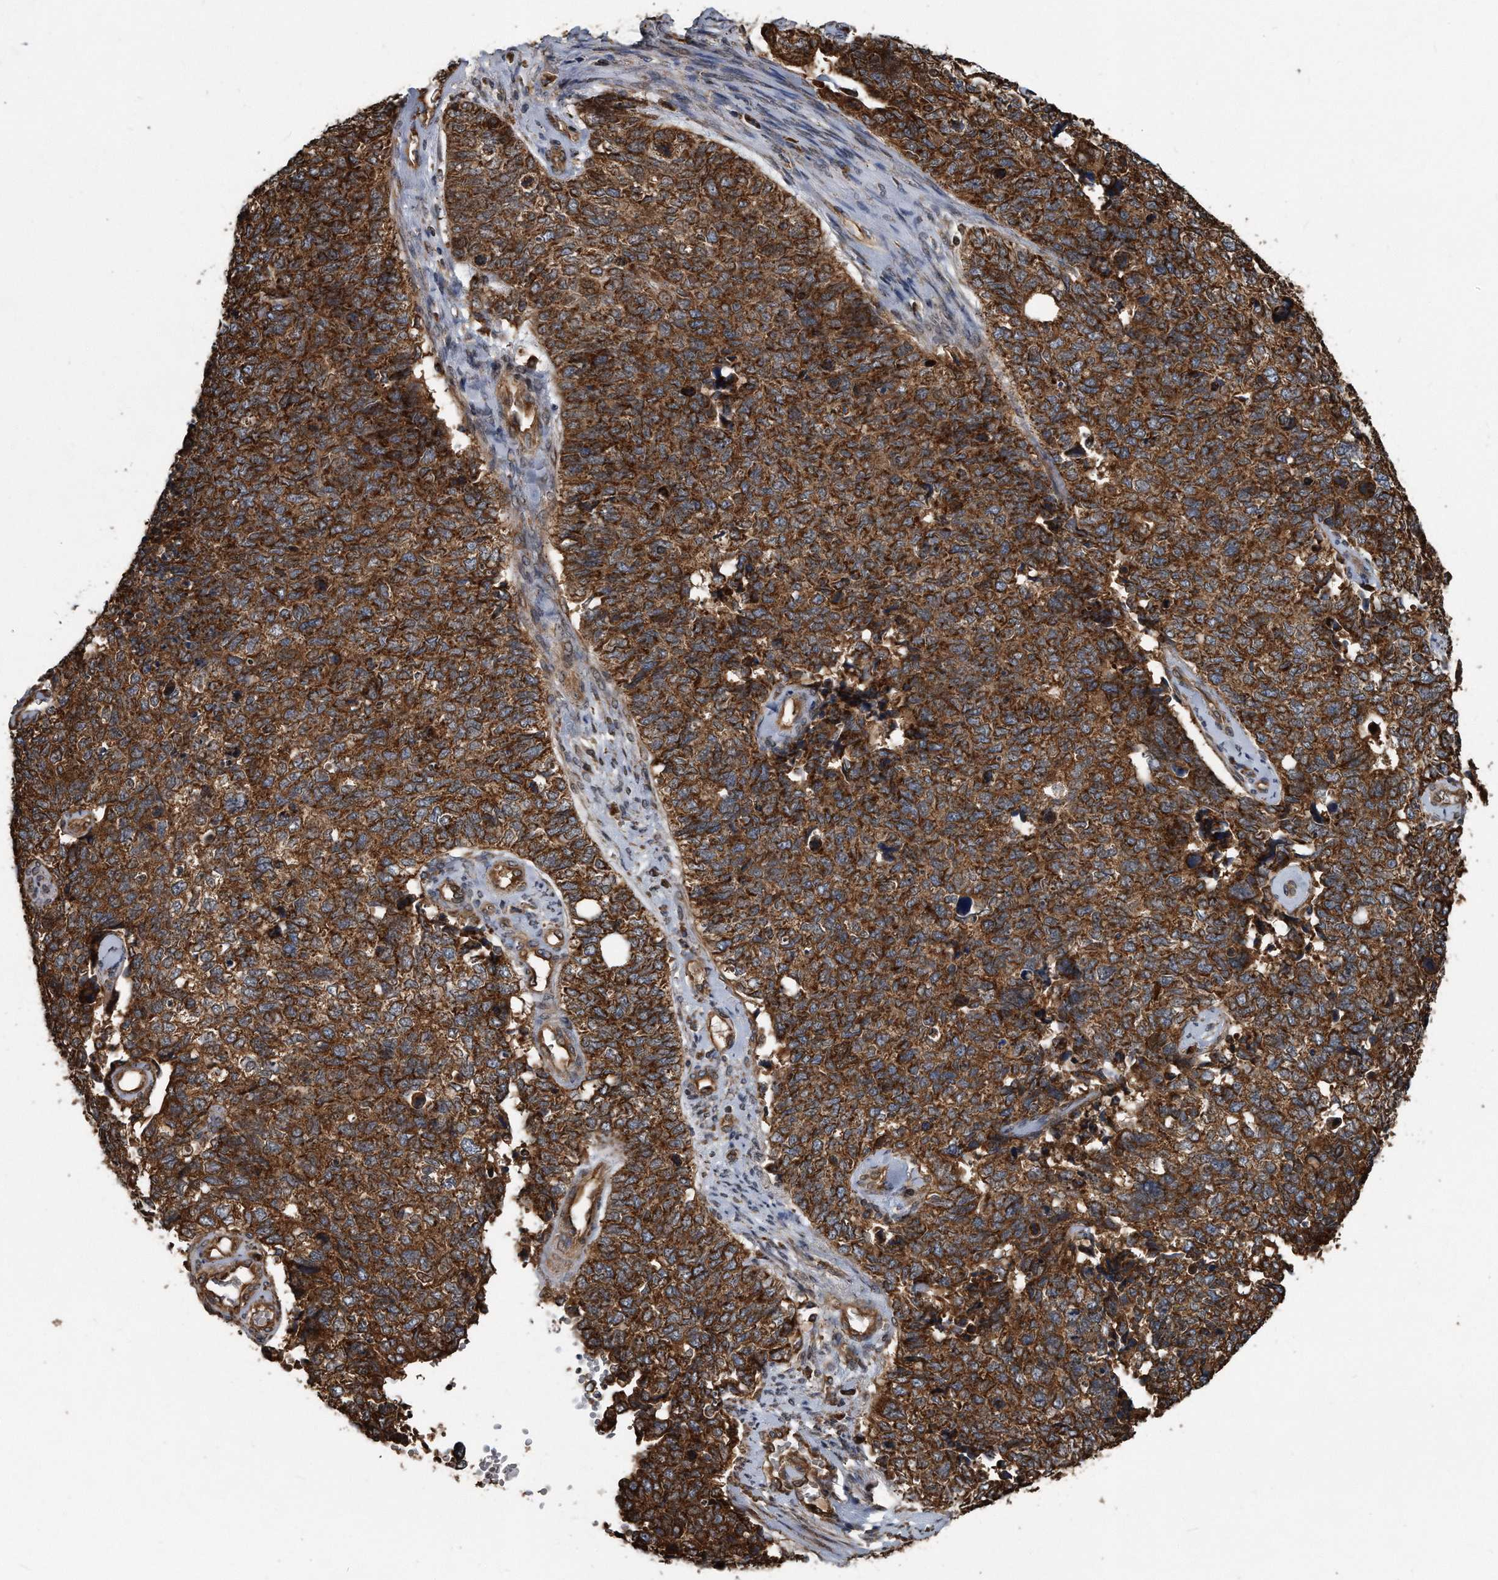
{"staining": {"intensity": "strong", "quantity": ">75%", "location": "cytoplasmic/membranous"}, "tissue": "cervical cancer", "cell_type": "Tumor cells", "image_type": "cancer", "snomed": [{"axis": "morphology", "description": "Squamous cell carcinoma, NOS"}, {"axis": "topography", "description": "Cervix"}], "caption": "Immunohistochemistry photomicrograph of neoplastic tissue: human squamous cell carcinoma (cervical) stained using immunohistochemistry reveals high levels of strong protein expression localized specifically in the cytoplasmic/membranous of tumor cells, appearing as a cytoplasmic/membranous brown color.", "gene": "FAM136A", "patient": {"sex": "female", "age": 63}}